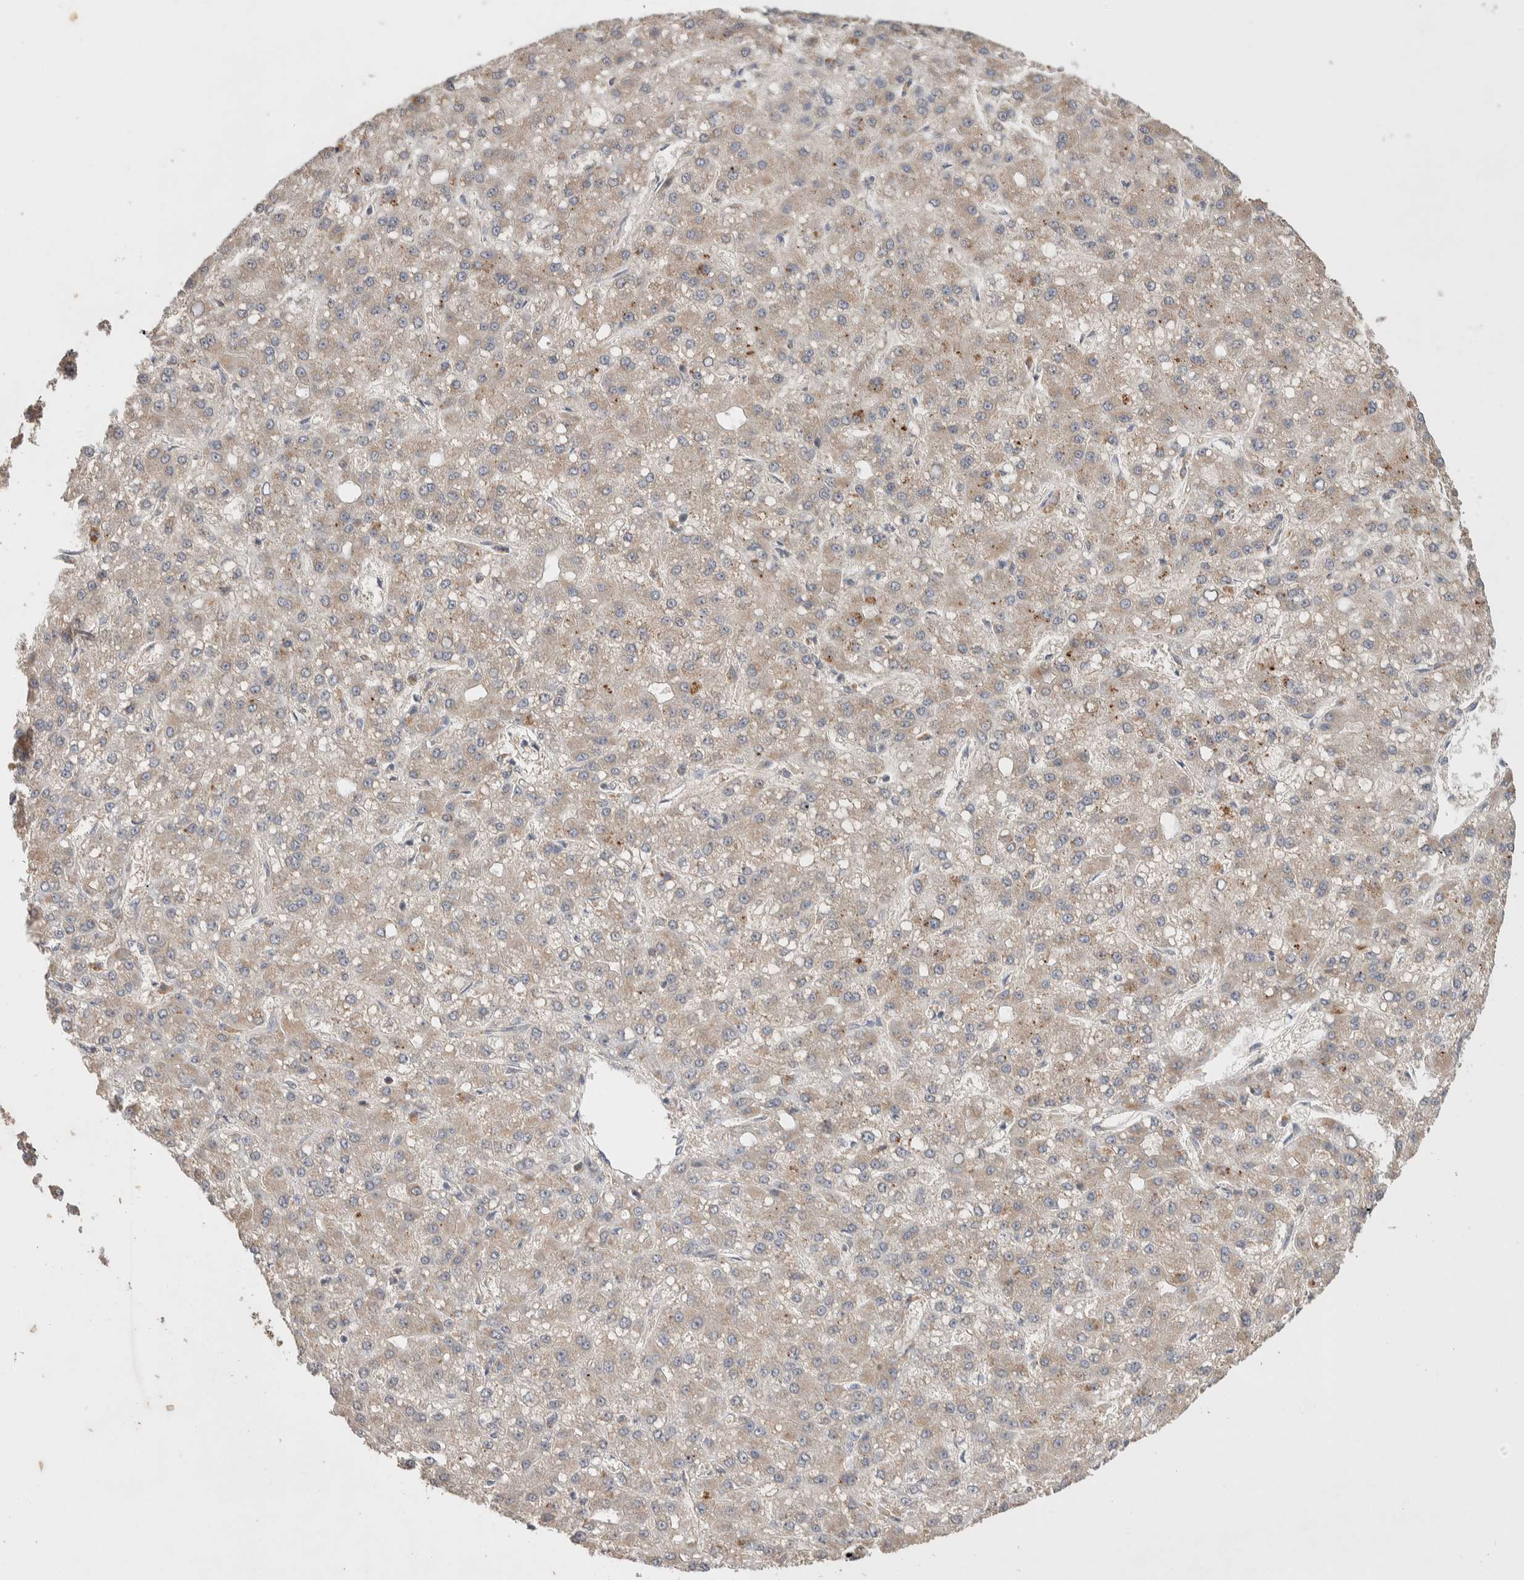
{"staining": {"intensity": "moderate", "quantity": "<25%", "location": "cytoplasmic/membranous"}, "tissue": "liver cancer", "cell_type": "Tumor cells", "image_type": "cancer", "snomed": [{"axis": "morphology", "description": "Carcinoma, Hepatocellular, NOS"}, {"axis": "topography", "description": "Liver"}], "caption": "This is an image of immunohistochemistry staining of liver cancer, which shows moderate positivity in the cytoplasmic/membranous of tumor cells.", "gene": "DEPTOR", "patient": {"sex": "male", "age": 67}}